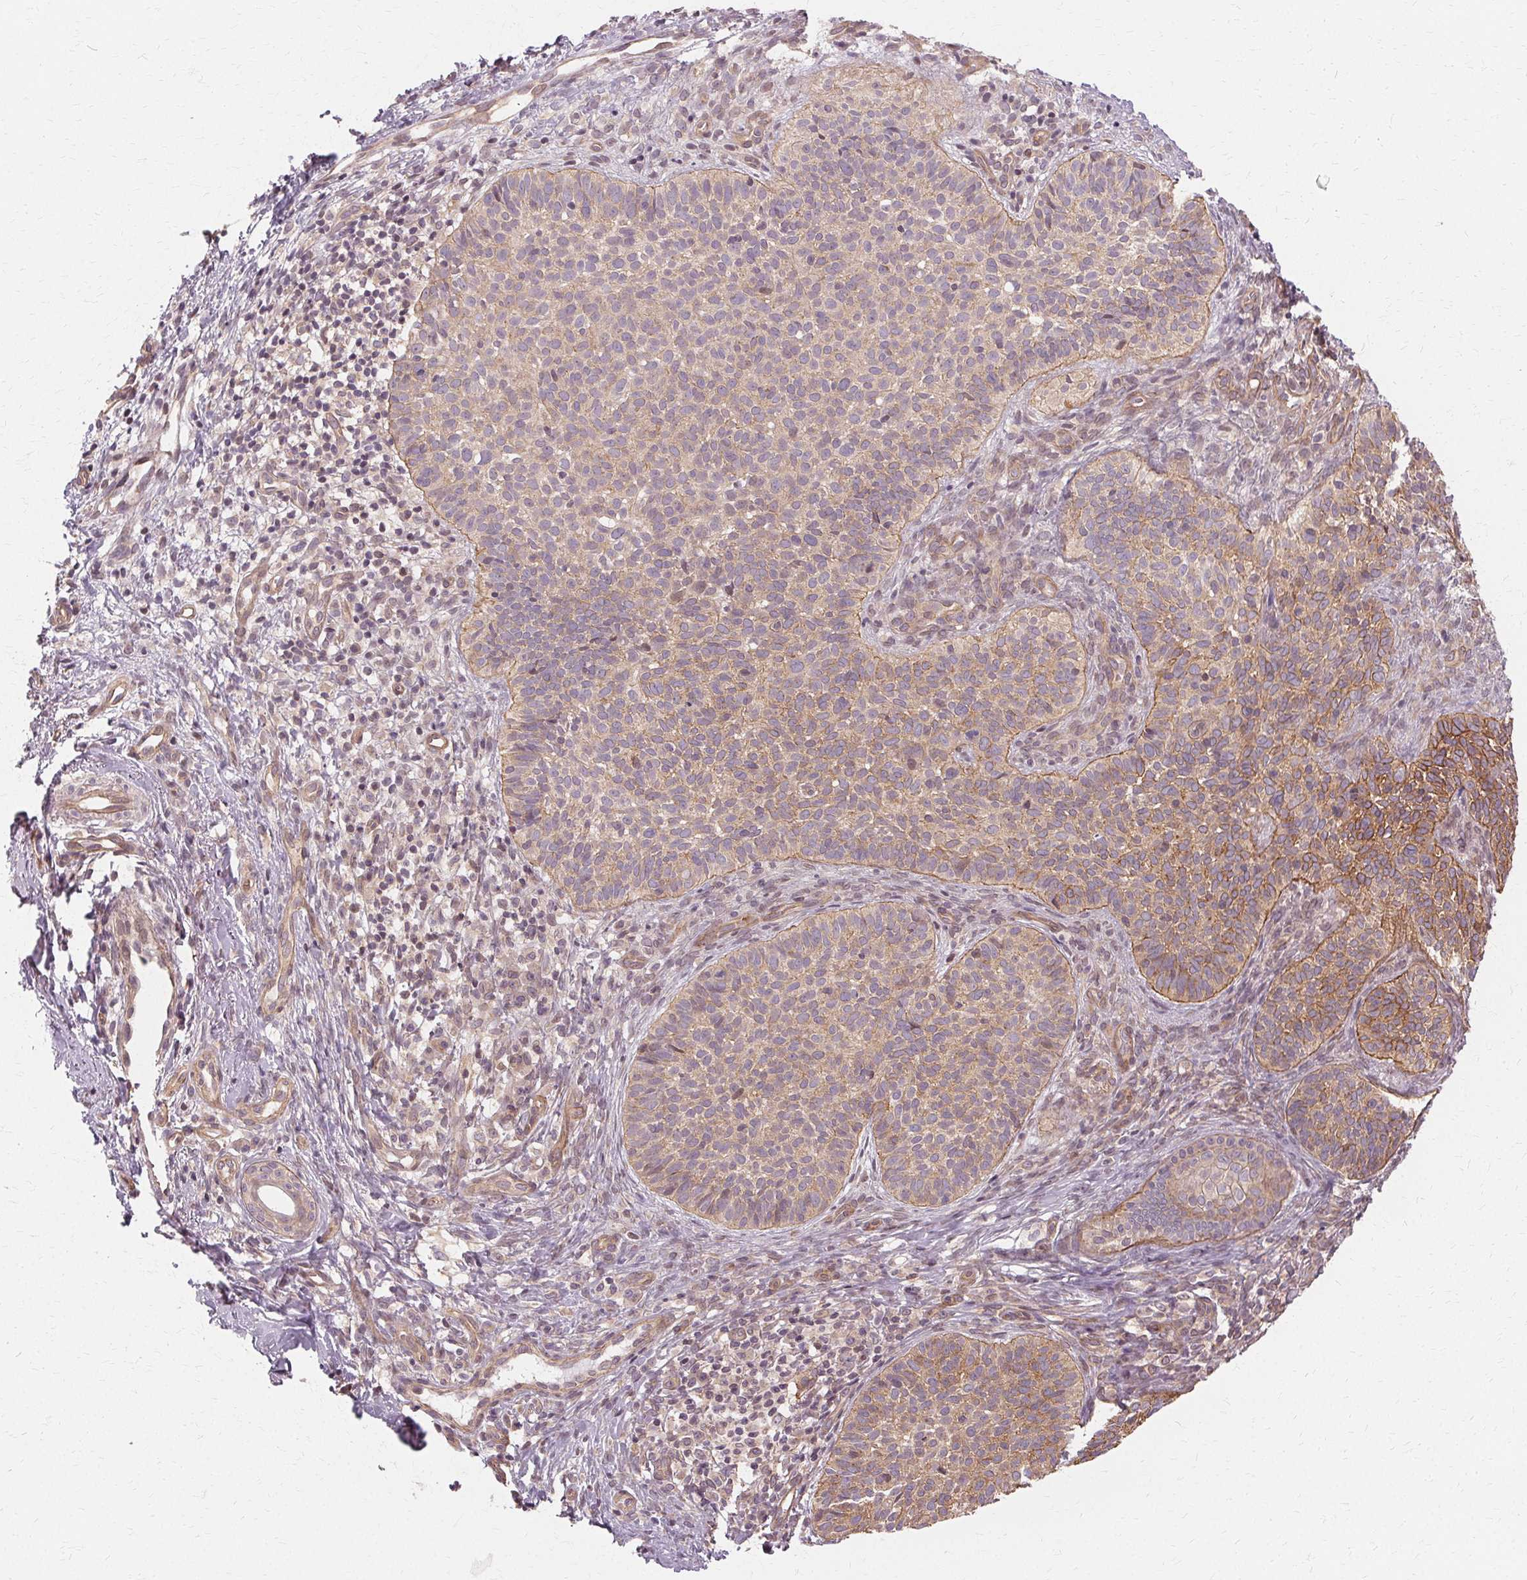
{"staining": {"intensity": "weak", "quantity": ">75%", "location": "cytoplasmic/membranous"}, "tissue": "skin cancer", "cell_type": "Tumor cells", "image_type": "cancer", "snomed": [{"axis": "morphology", "description": "Basal cell carcinoma"}, {"axis": "topography", "description": "Skin"}], "caption": "Skin cancer was stained to show a protein in brown. There is low levels of weak cytoplasmic/membranous expression in approximately >75% of tumor cells.", "gene": "USP8", "patient": {"sex": "male", "age": 57}}